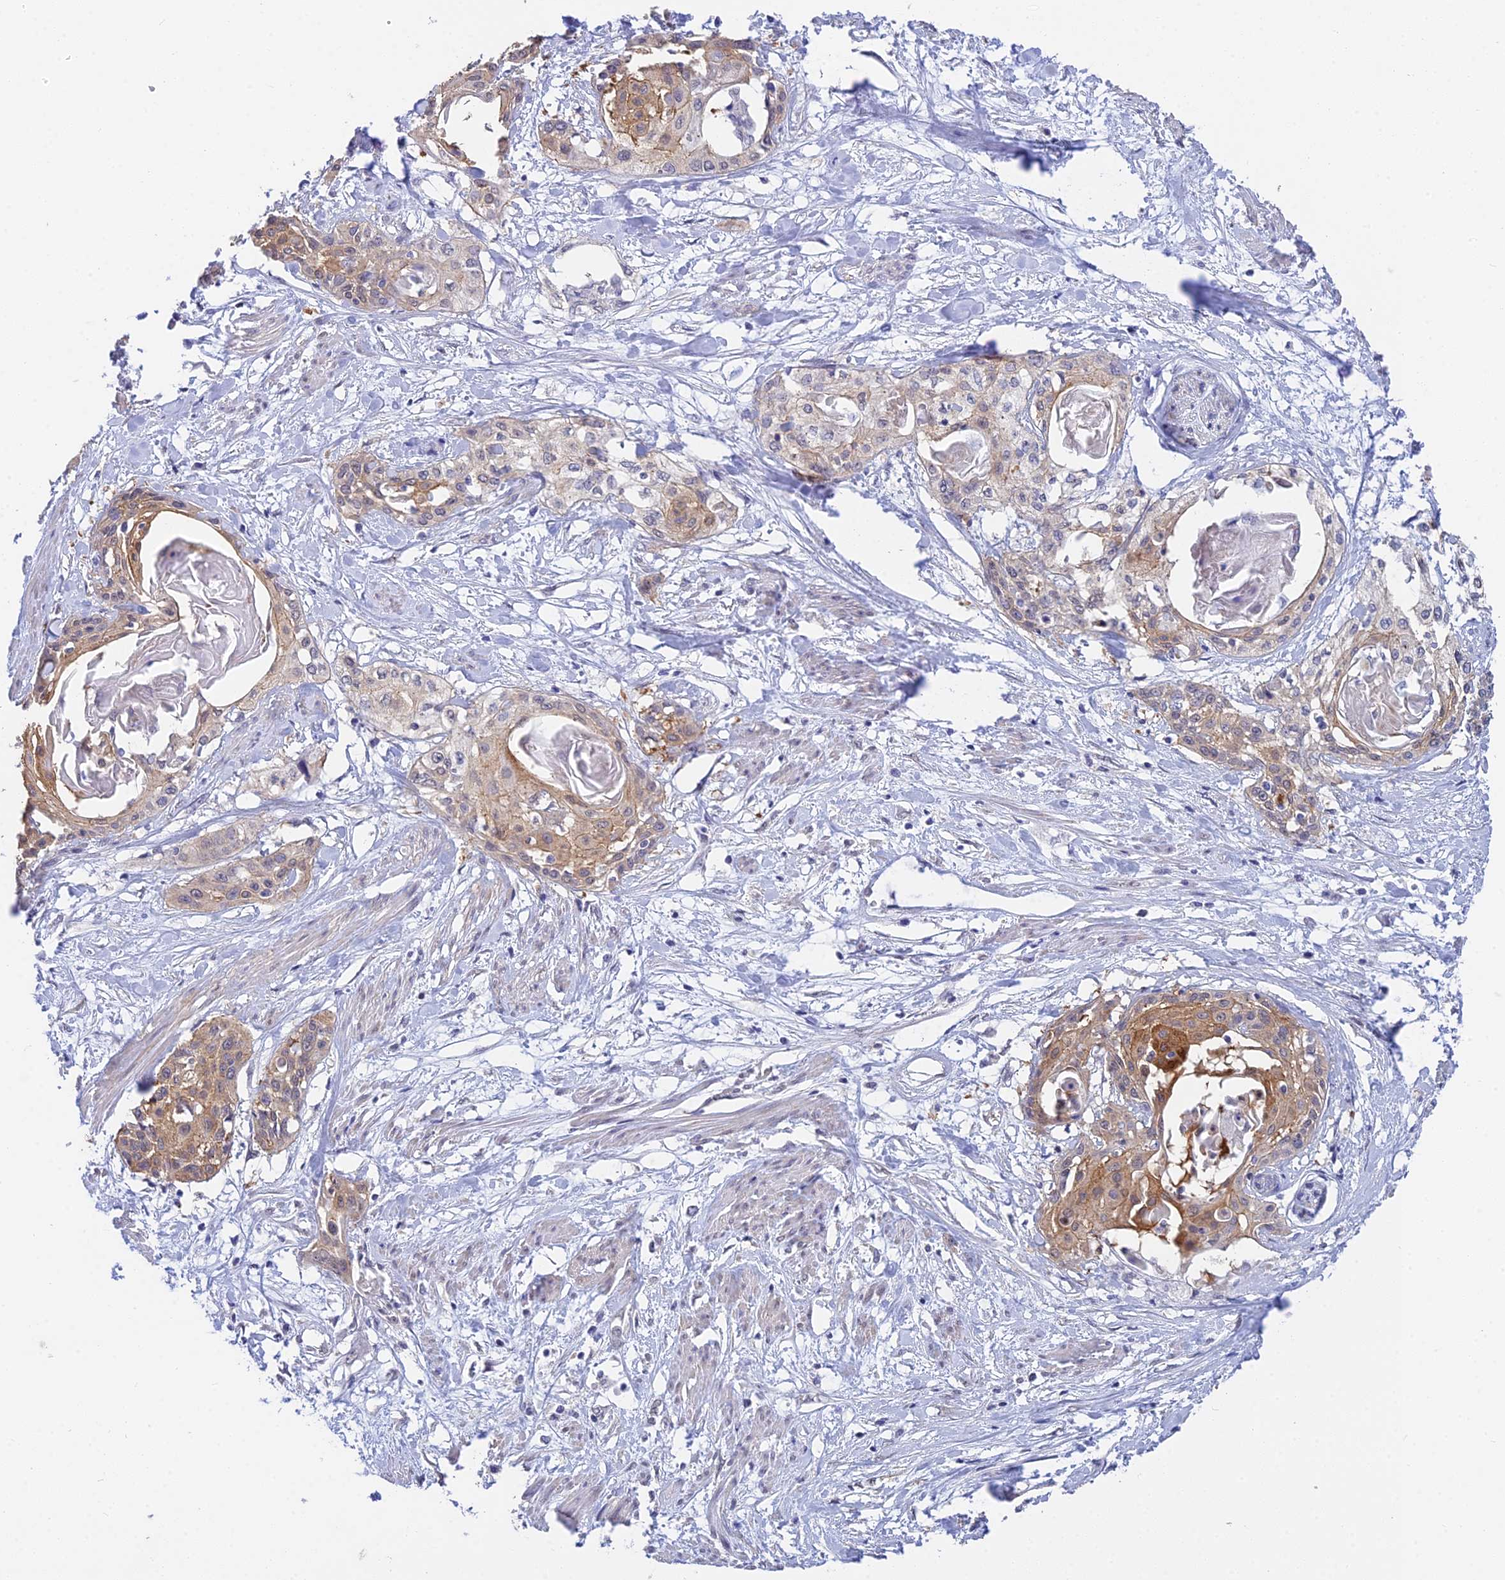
{"staining": {"intensity": "moderate", "quantity": "<25%", "location": "cytoplasmic/membranous"}, "tissue": "cervical cancer", "cell_type": "Tumor cells", "image_type": "cancer", "snomed": [{"axis": "morphology", "description": "Squamous cell carcinoma, NOS"}, {"axis": "topography", "description": "Cervix"}], "caption": "Cervical squamous cell carcinoma stained with immunohistochemistry (IHC) shows moderate cytoplasmic/membranous staining in about <25% of tumor cells.", "gene": "HOXB1", "patient": {"sex": "female", "age": 57}}